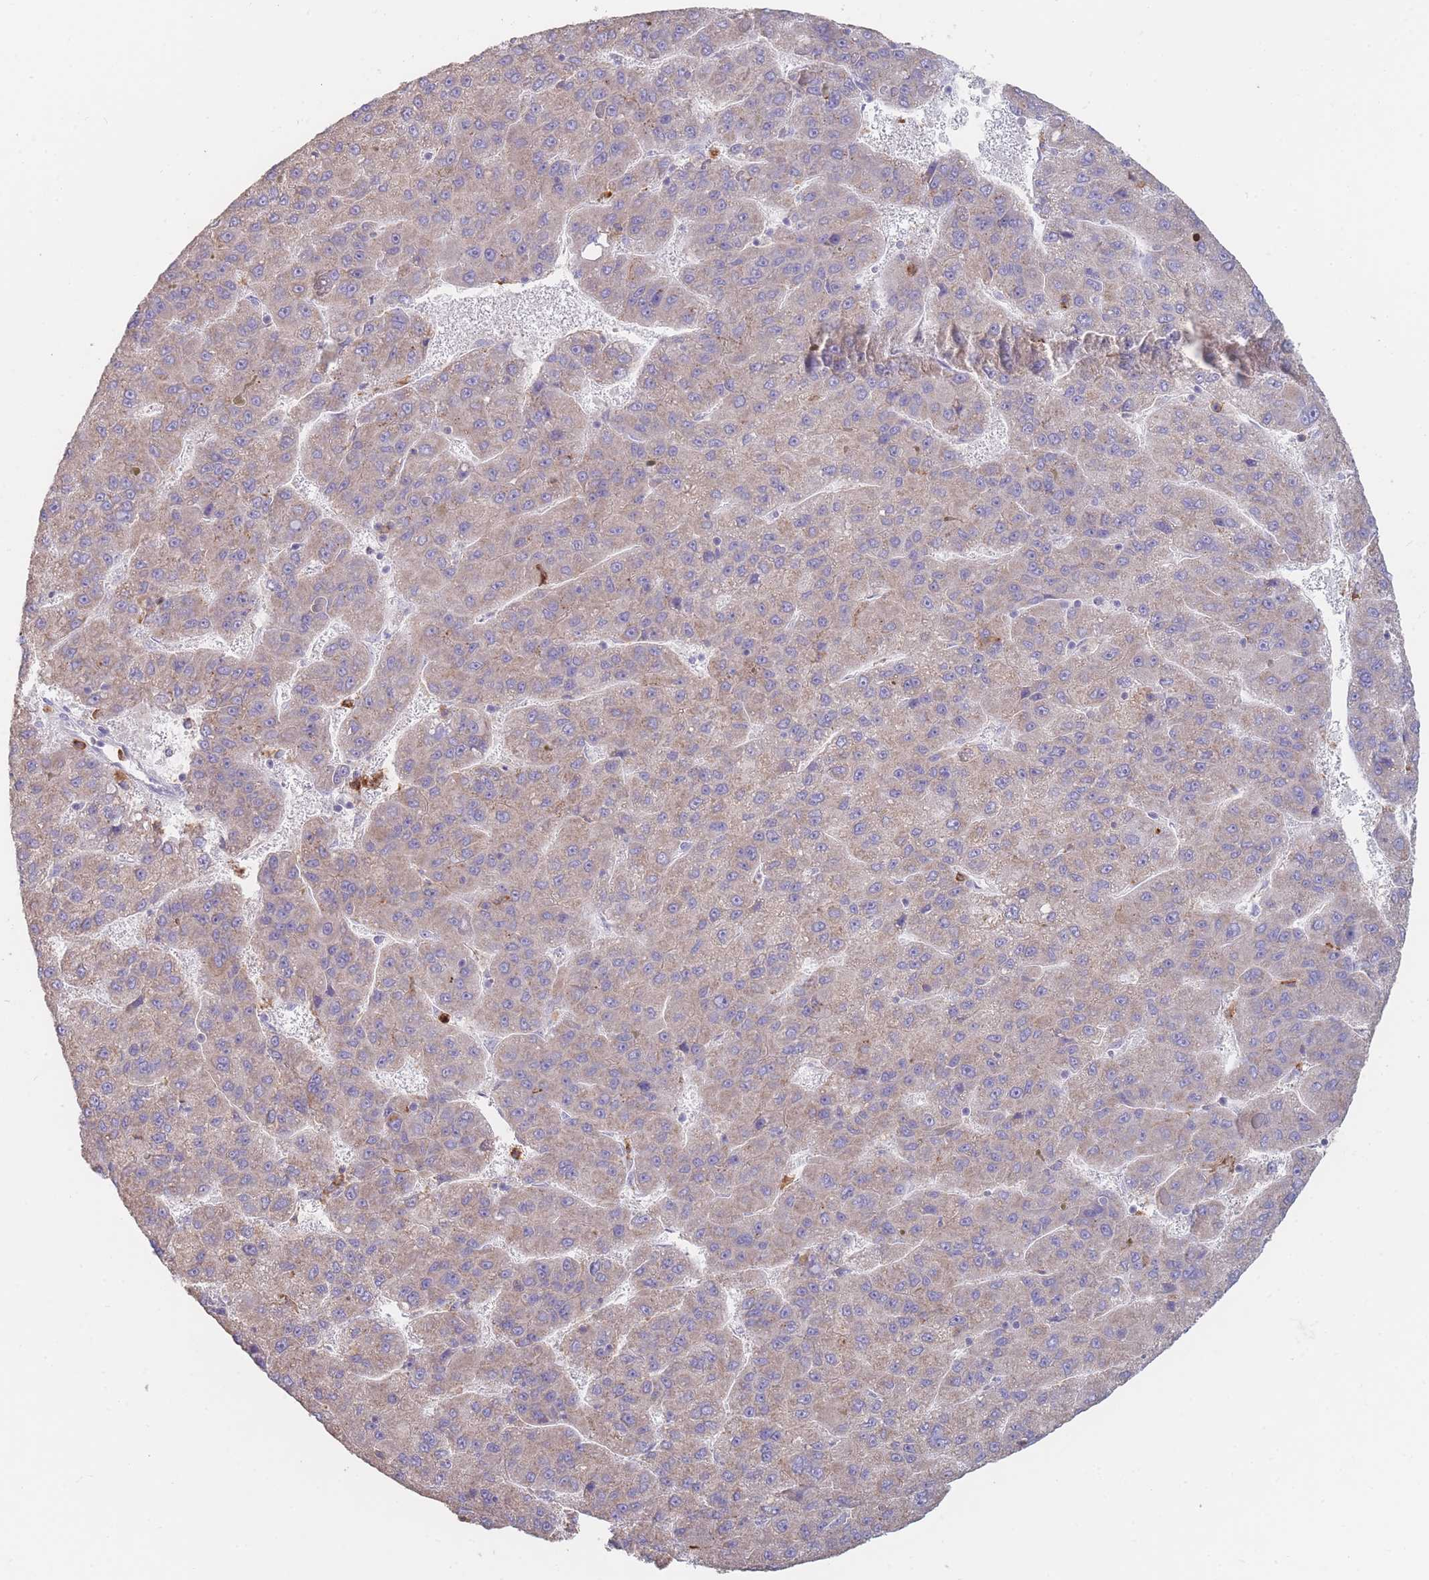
{"staining": {"intensity": "weak", "quantity": "25%-75%", "location": "cytoplasmic/membranous"}, "tissue": "liver cancer", "cell_type": "Tumor cells", "image_type": "cancer", "snomed": [{"axis": "morphology", "description": "Carcinoma, Hepatocellular, NOS"}, {"axis": "topography", "description": "Liver"}], "caption": "Hepatocellular carcinoma (liver) was stained to show a protein in brown. There is low levels of weak cytoplasmic/membranous expression in approximately 25%-75% of tumor cells. The staining is performed using DAB brown chromogen to label protein expression. The nuclei are counter-stained blue using hematoxylin.", "gene": "CLEC12A", "patient": {"sex": "female", "age": 82}}